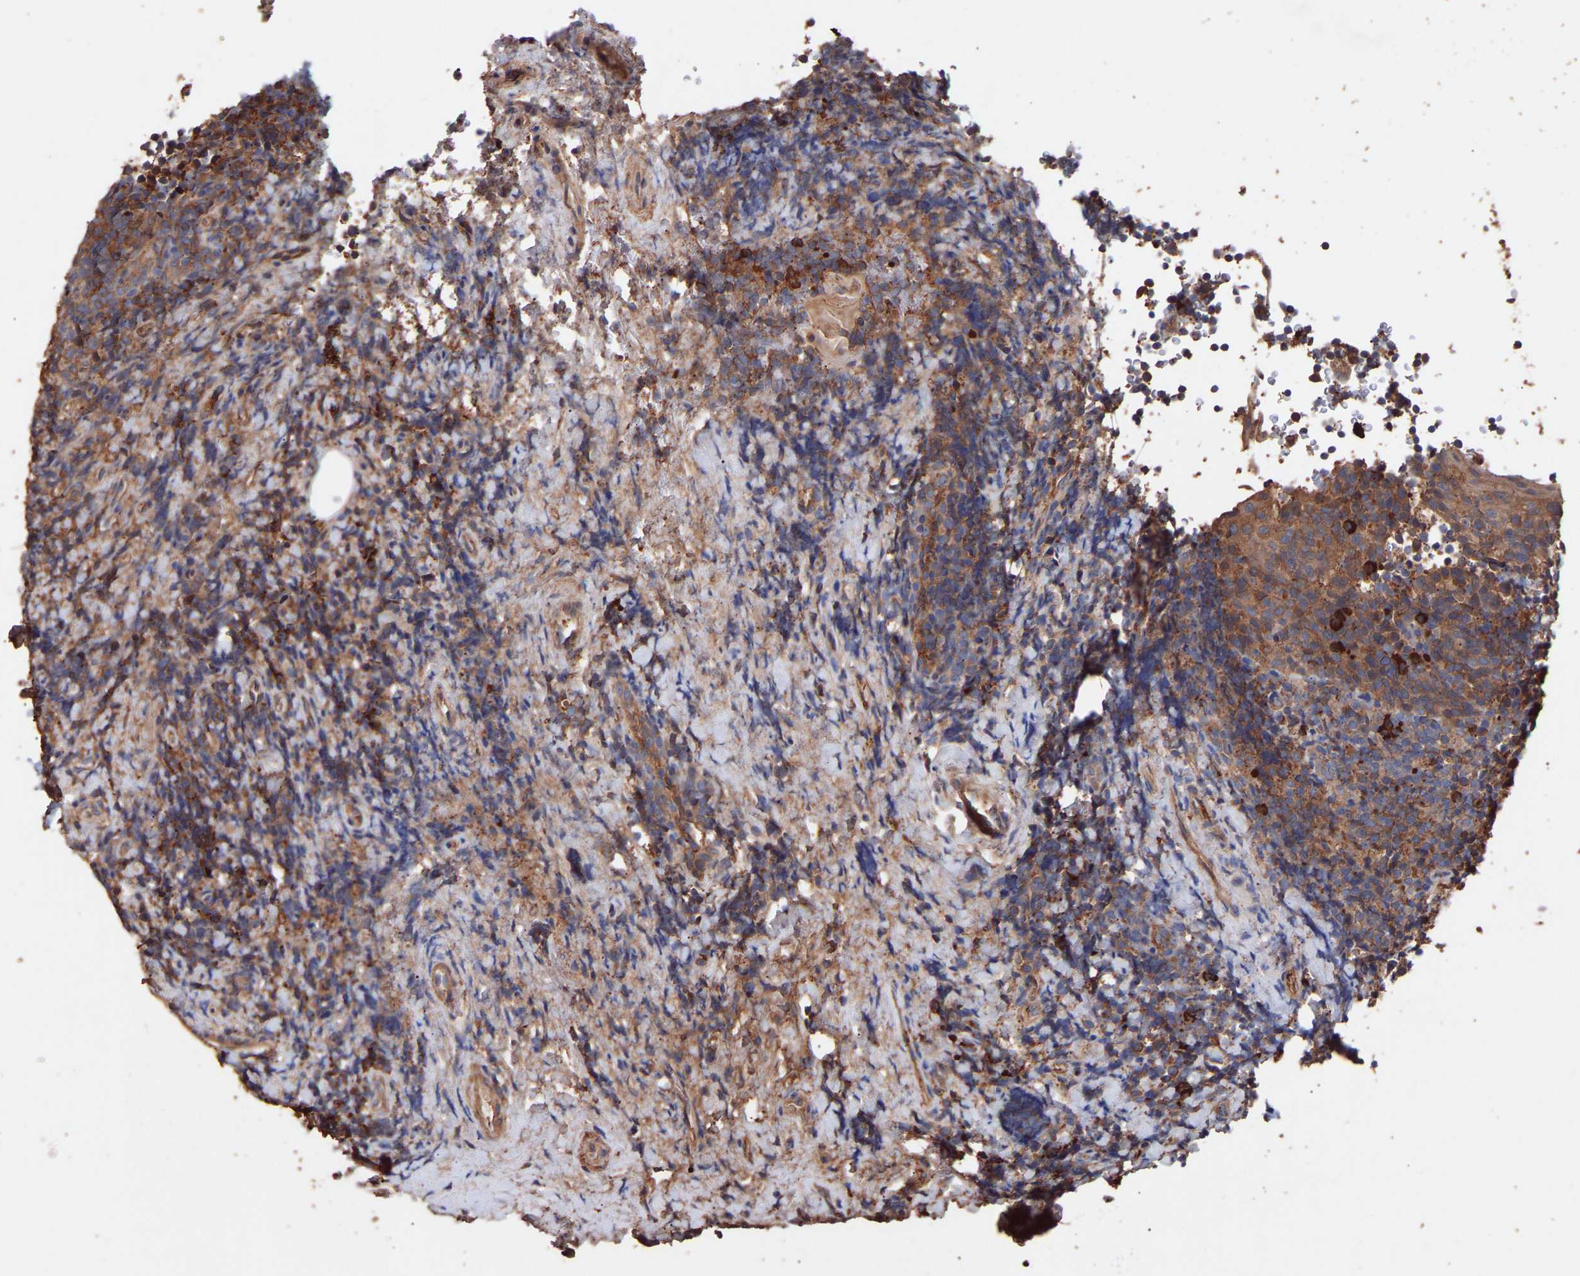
{"staining": {"intensity": "strong", "quantity": "25%-75%", "location": "cytoplasmic/membranous"}, "tissue": "tonsil", "cell_type": "Germinal center cells", "image_type": "normal", "snomed": [{"axis": "morphology", "description": "Normal tissue, NOS"}, {"axis": "topography", "description": "Tonsil"}], "caption": "High-power microscopy captured an IHC image of benign tonsil, revealing strong cytoplasmic/membranous expression in approximately 25%-75% of germinal center cells.", "gene": "TMEM268", "patient": {"sex": "male", "age": 37}}